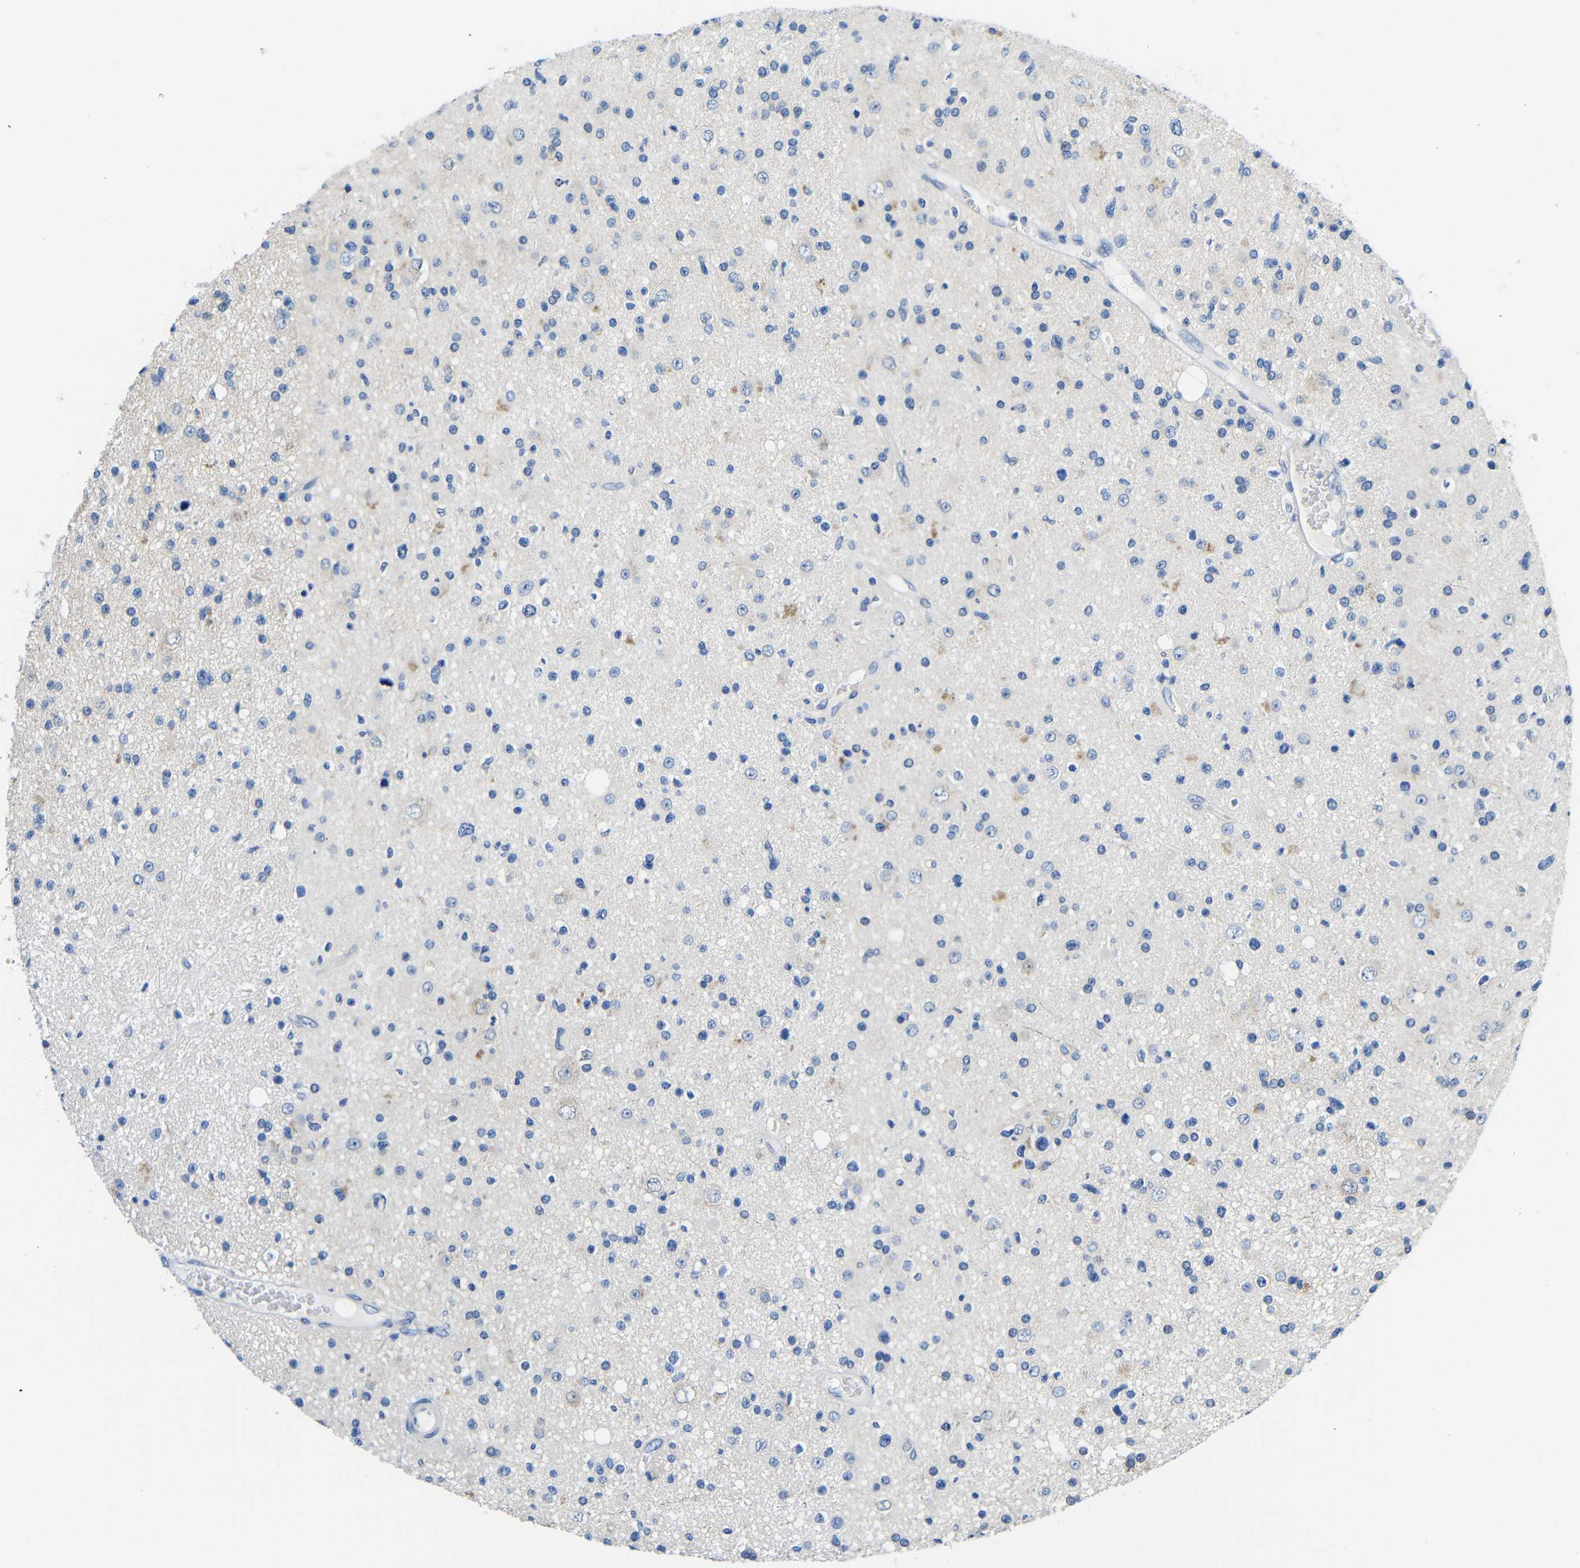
{"staining": {"intensity": "negative", "quantity": "none", "location": "none"}, "tissue": "glioma", "cell_type": "Tumor cells", "image_type": "cancer", "snomed": [{"axis": "morphology", "description": "Glioma, malignant, High grade"}, {"axis": "topography", "description": "Brain"}], "caption": "Tumor cells show no significant protein staining in glioma.", "gene": "NEGR1", "patient": {"sex": "male", "age": 33}}